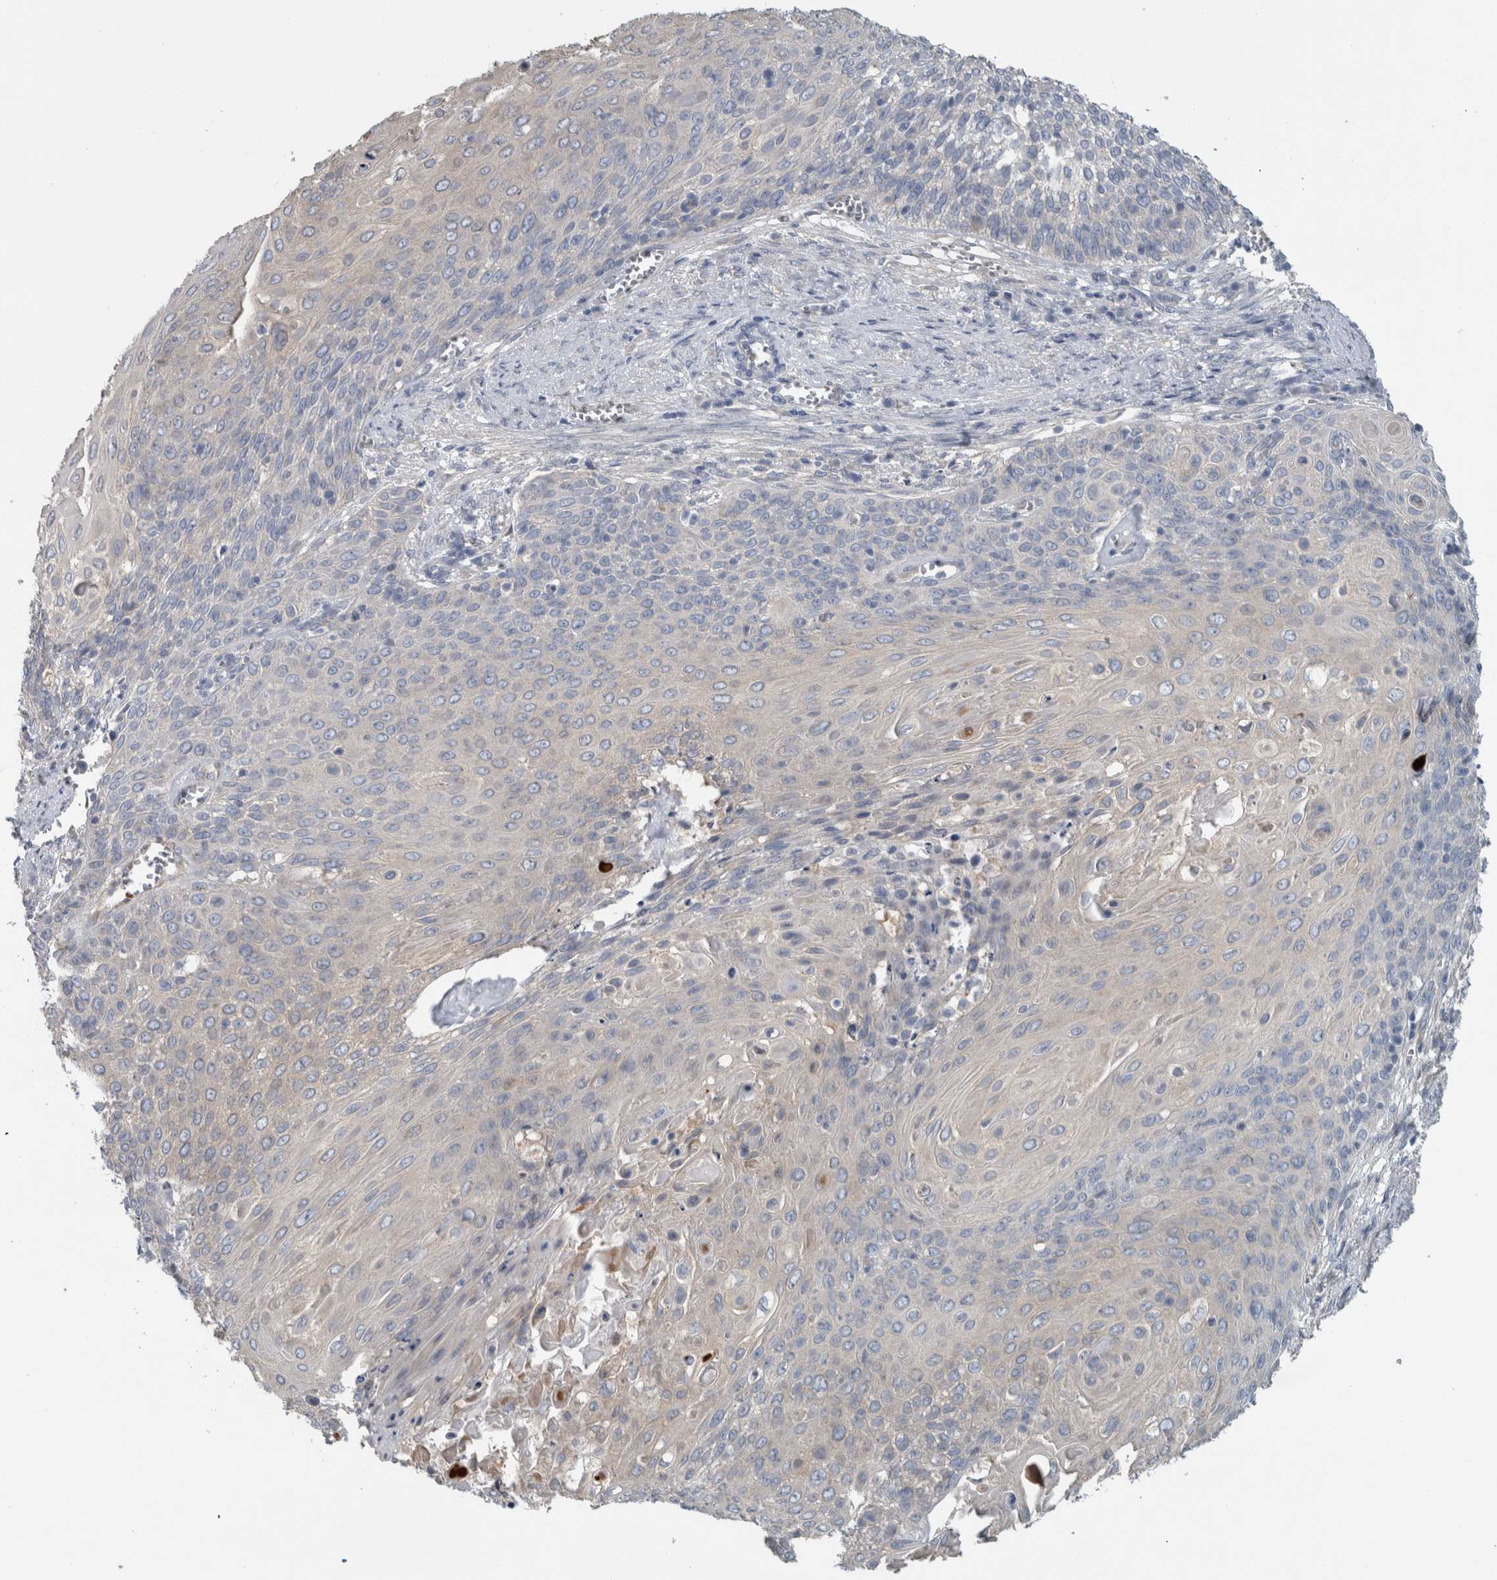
{"staining": {"intensity": "negative", "quantity": "none", "location": "none"}, "tissue": "cervical cancer", "cell_type": "Tumor cells", "image_type": "cancer", "snomed": [{"axis": "morphology", "description": "Squamous cell carcinoma, NOS"}, {"axis": "topography", "description": "Cervix"}], "caption": "Cervical cancer (squamous cell carcinoma) was stained to show a protein in brown. There is no significant expression in tumor cells. (DAB (3,3'-diaminobenzidine) immunohistochemistry (IHC) visualized using brightfield microscopy, high magnification).", "gene": "SH3GL2", "patient": {"sex": "female", "age": 39}}